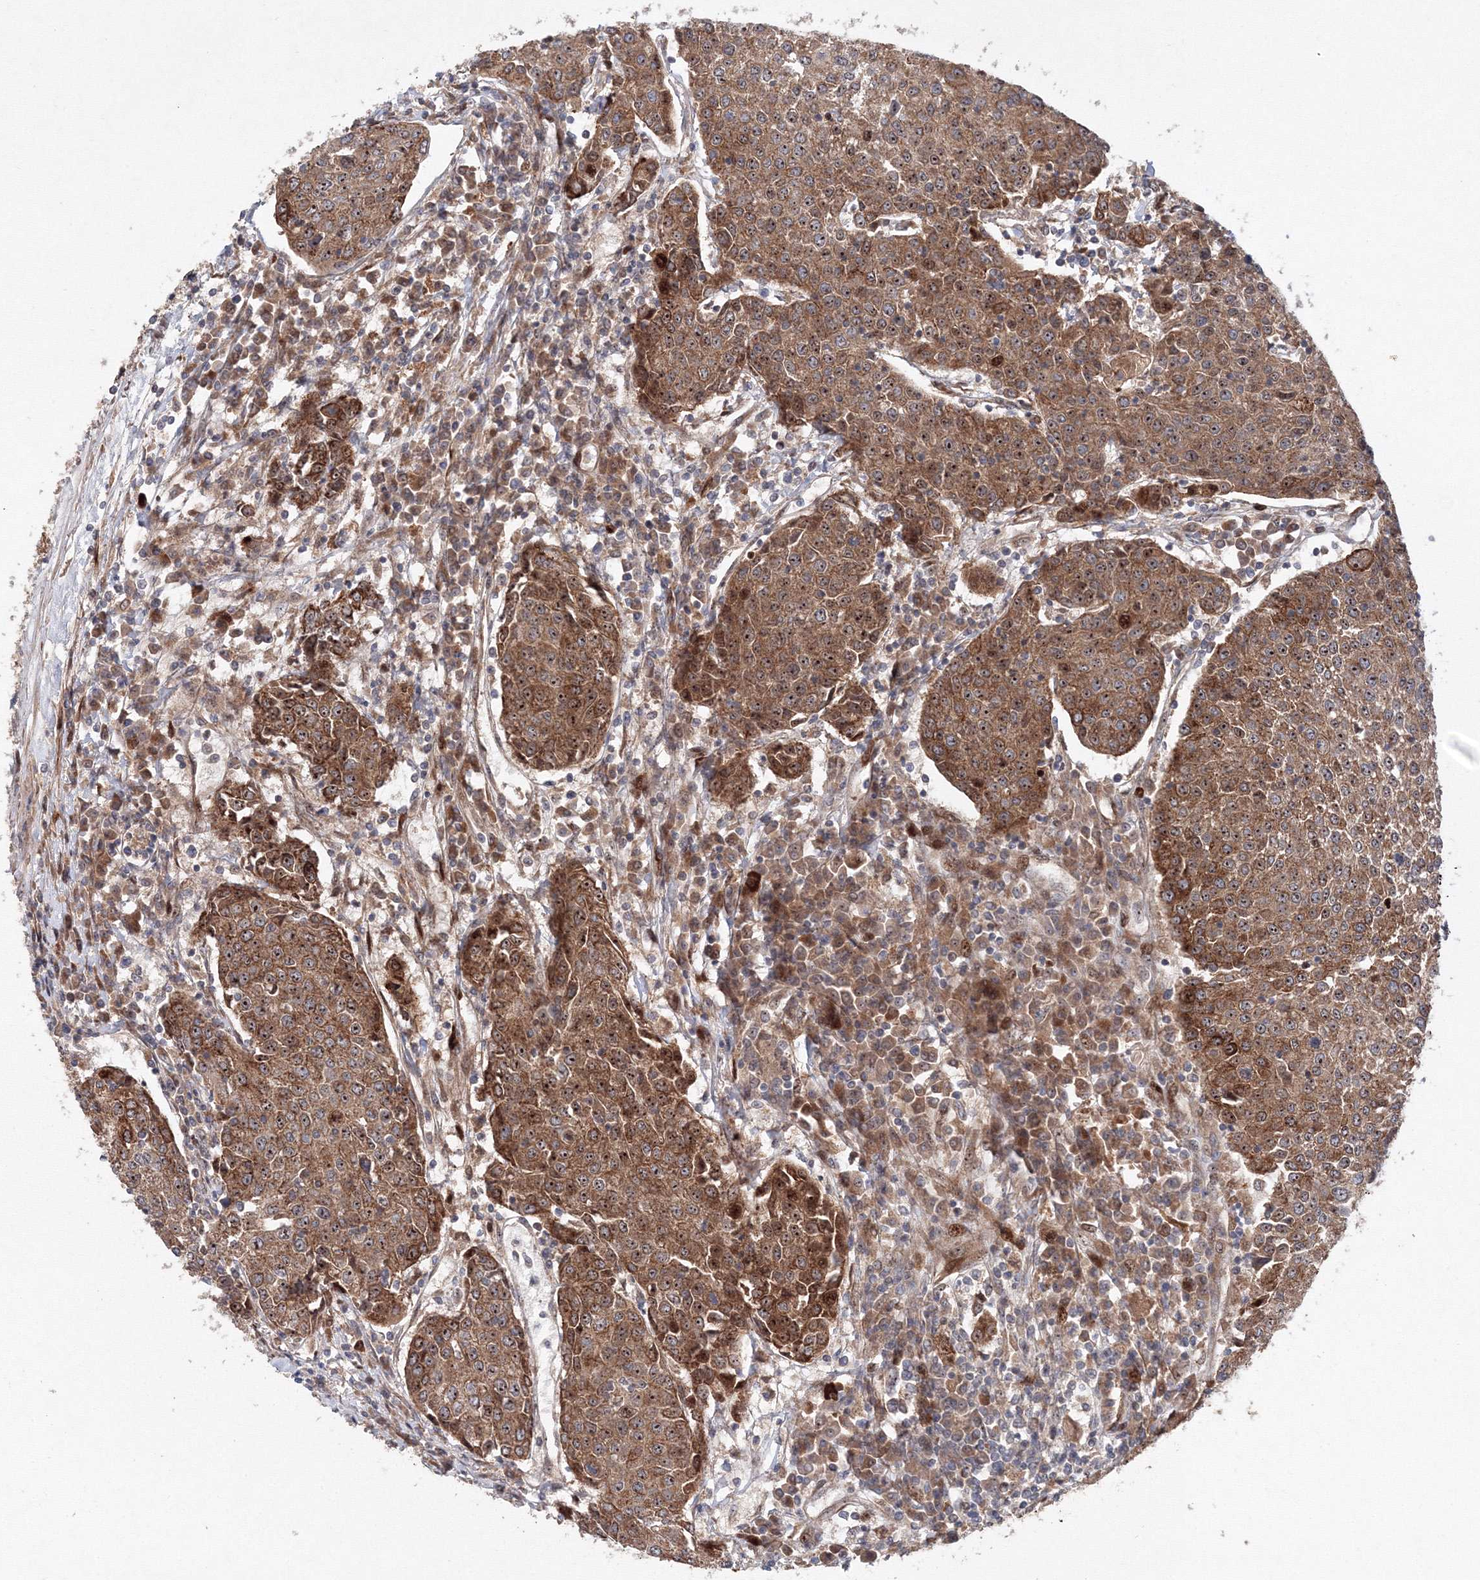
{"staining": {"intensity": "moderate", "quantity": ">75%", "location": "cytoplasmic/membranous,nuclear"}, "tissue": "urothelial cancer", "cell_type": "Tumor cells", "image_type": "cancer", "snomed": [{"axis": "morphology", "description": "Urothelial carcinoma, High grade"}, {"axis": "topography", "description": "Urinary bladder"}], "caption": "Urothelial cancer stained with DAB (3,3'-diaminobenzidine) immunohistochemistry displays medium levels of moderate cytoplasmic/membranous and nuclear staining in approximately >75% of tumor cells. The staining is performed using DAB (3,3'-diaminobenzidine) brown chromogen to label protein expression. The nuclei are counter-stained blue using hematoxylin.", "gene": "ANKAR", "patient": {"sex": "female", "age": 85}}